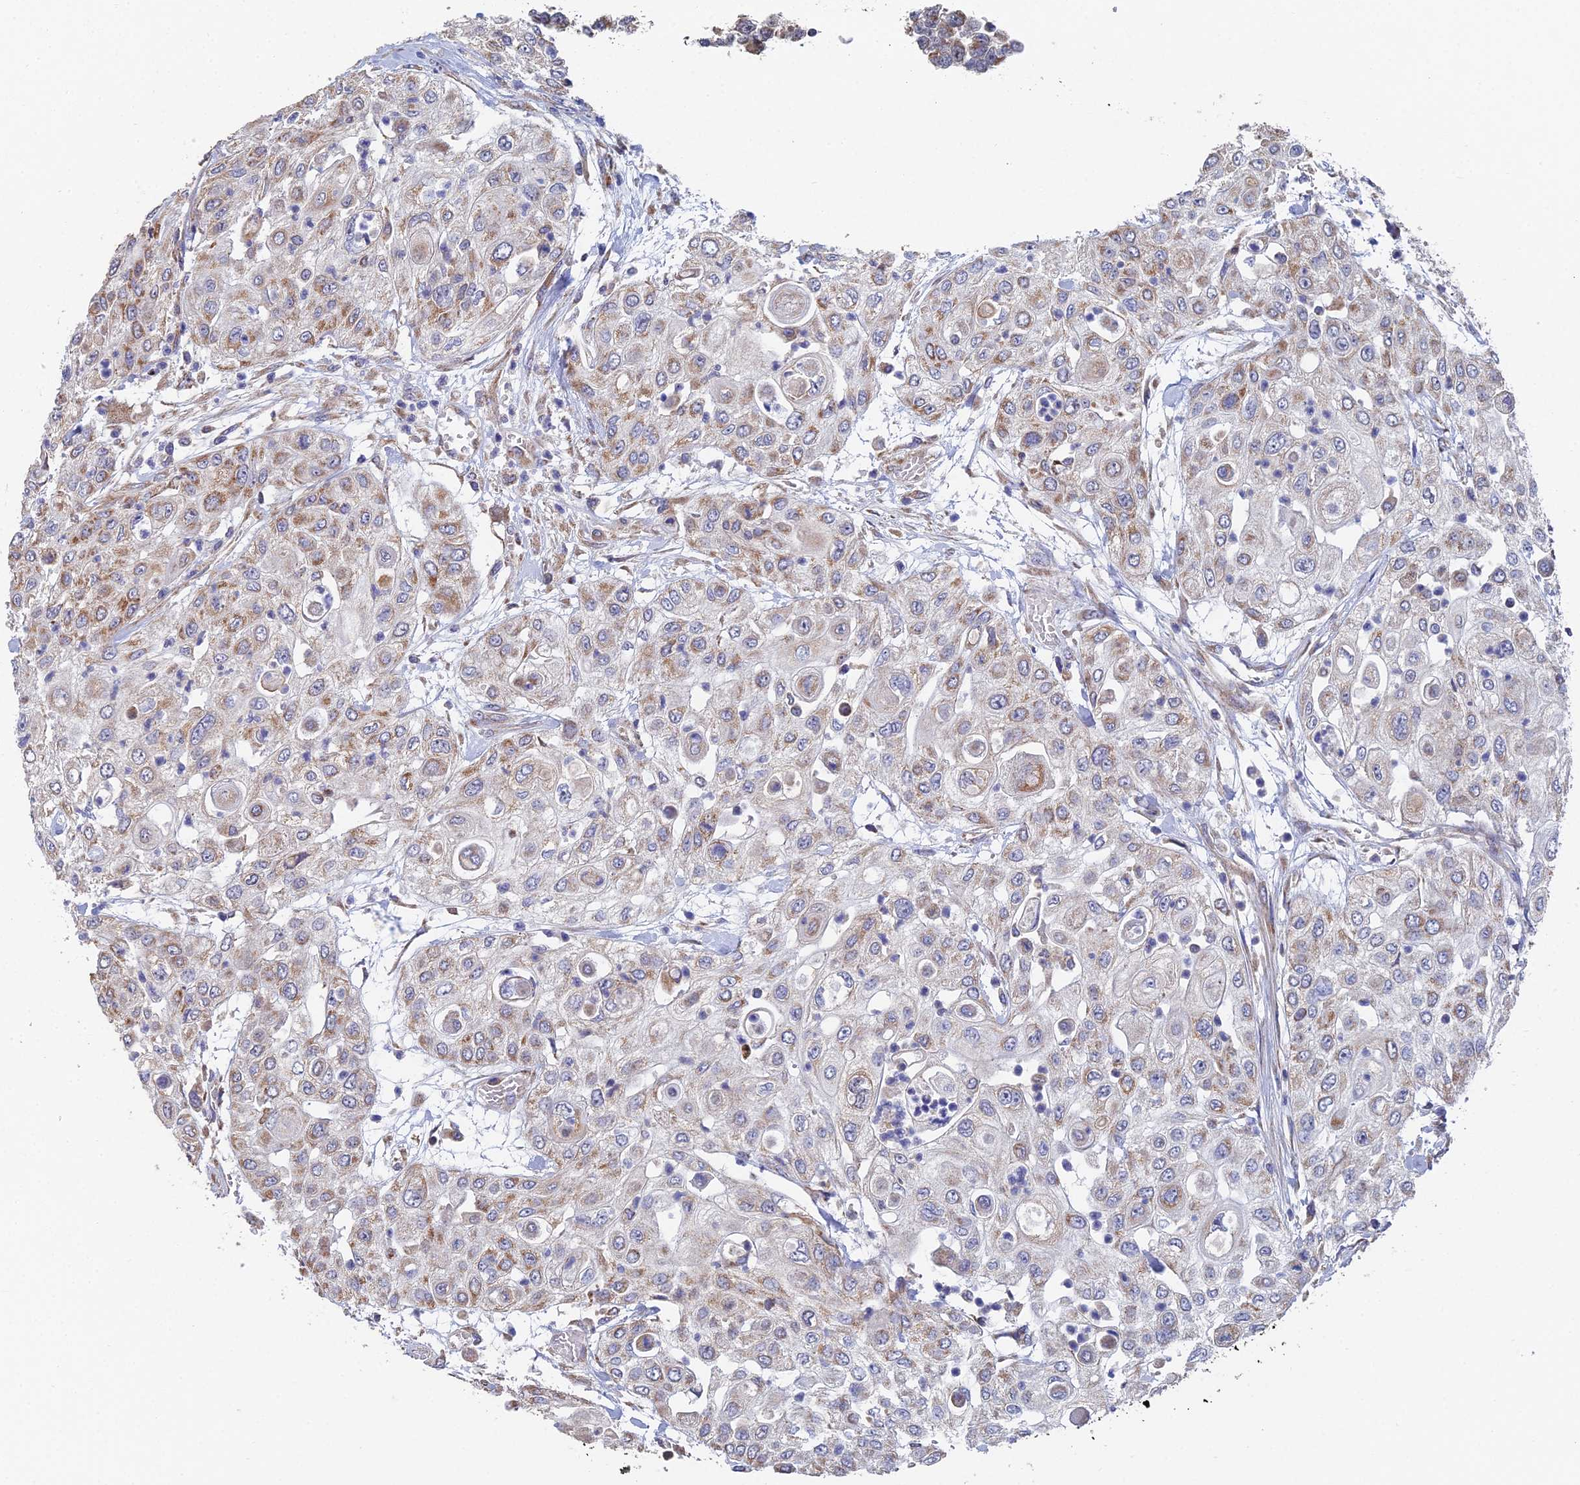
{"staining": {"intensity": "moderate", "quantity": "<25%", "location": "cytoplasmic/membranous"}, "tissue": "urothelial cancer", "cell_type": "Tumor cells", "image_type": "cancer", "snomed": [{"axis": "morphology", "description": "Urothelial carcinoma, High grade"}, {"axis": "topography", "description": "Urinary bladder"}], "caption": "Brown immunohistochemical staining in human urothelial cancer exhibits moderate cytoplasmic/membranous positivity in approximately <25% of tumor cells. The protein is shown in brown color, while the nuclei are stained blue.", "gene": "ECSIT", "patient": {"sex": "female", "age": 79}}